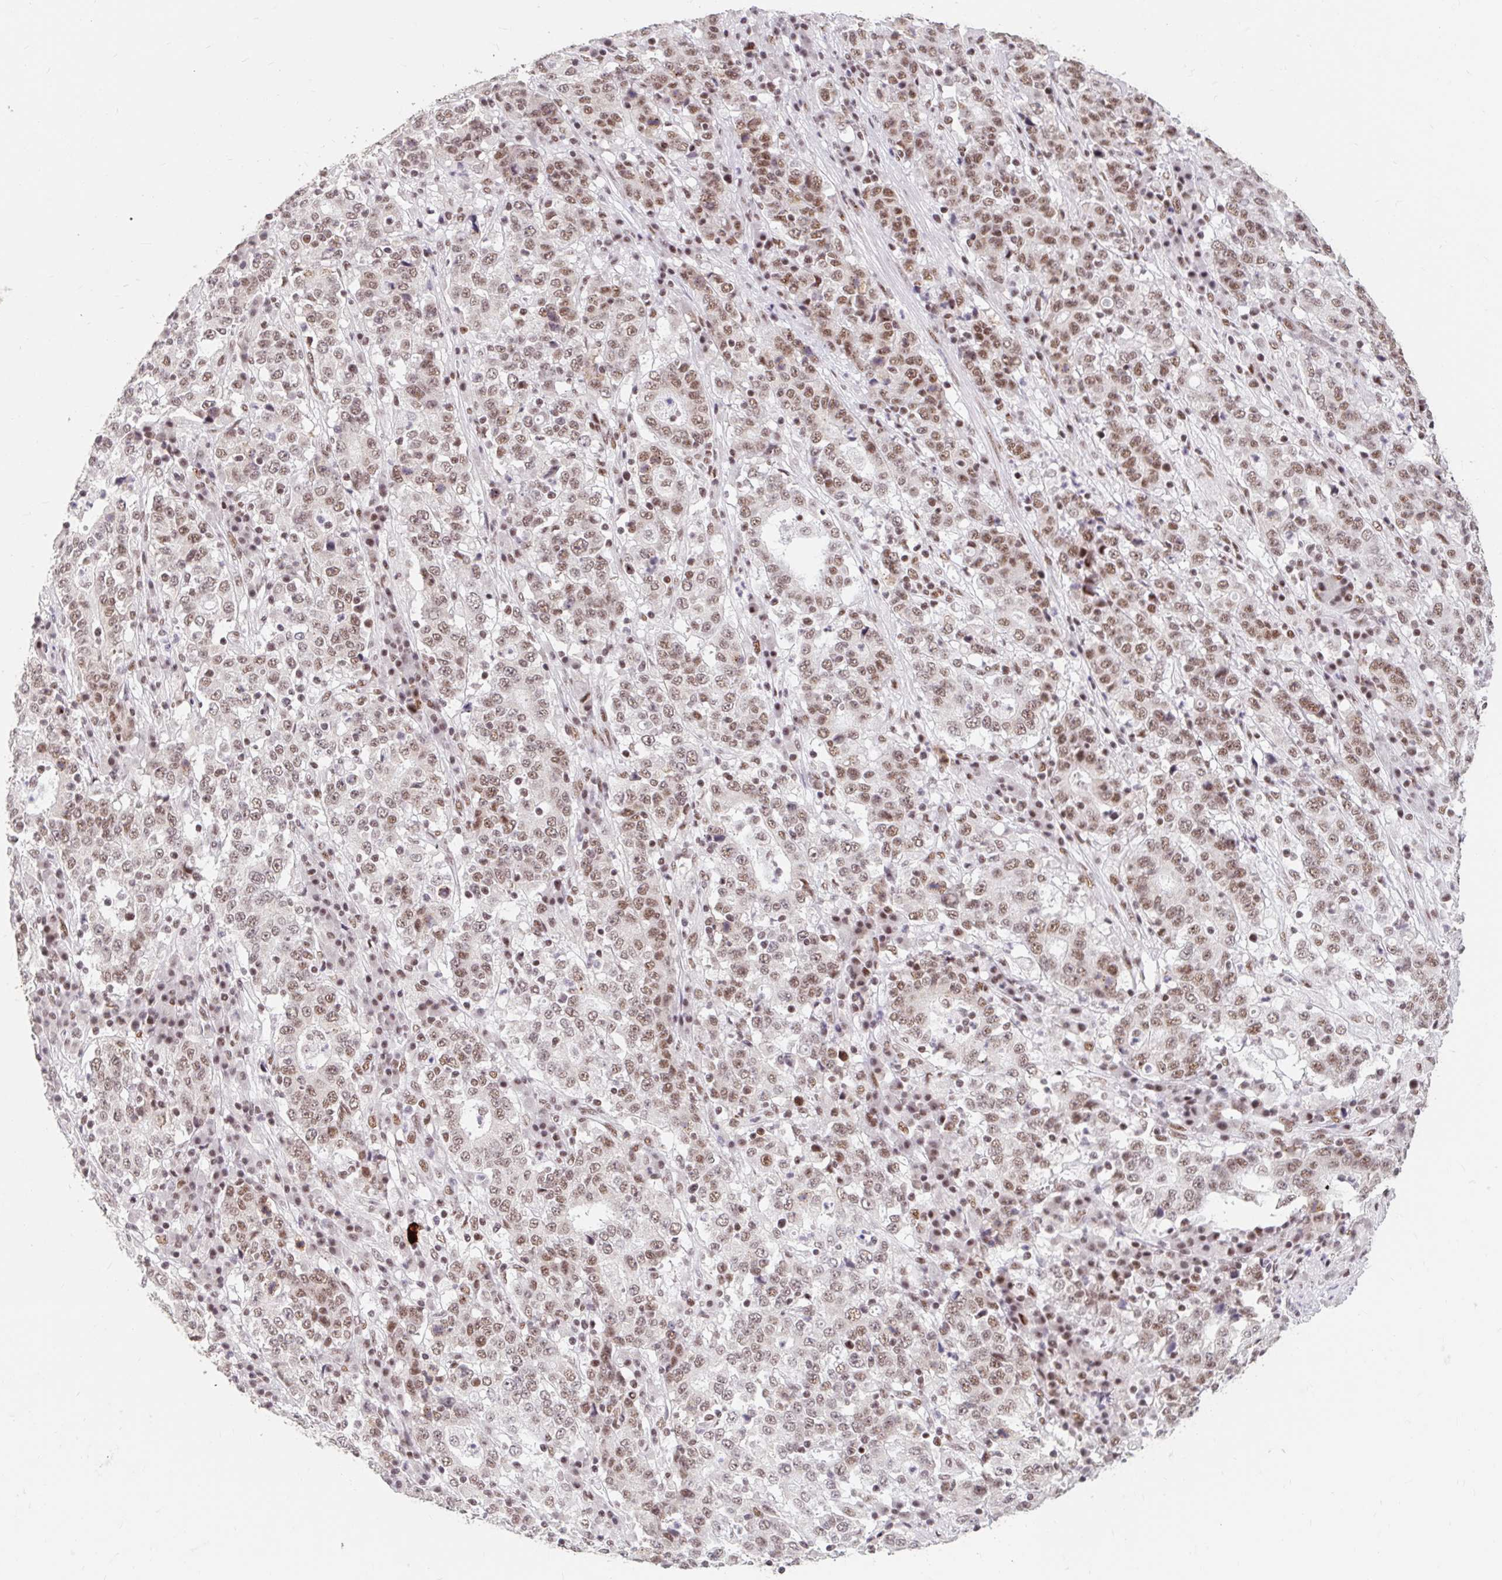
{"staining": {"intensity": "moderate", "quantity": ">75%", "location": "nuclear"}, "tissue": "stomach cancer", "cell_type": "Tumor cells", "image_type": "cancer", "snomed": [{"axis": "morphology", "description": "Adenocarcinoma, NOS"}, {"axis": "topography", "description": "Stomach"}], "caption": "Immunohistochemical staining of stomach cancer shows medium levels of moderate nuclear staining in approximately >75% of tumor cells.", "gene": "SRSF10", "patient": {"sex": "male", "age": 59}}